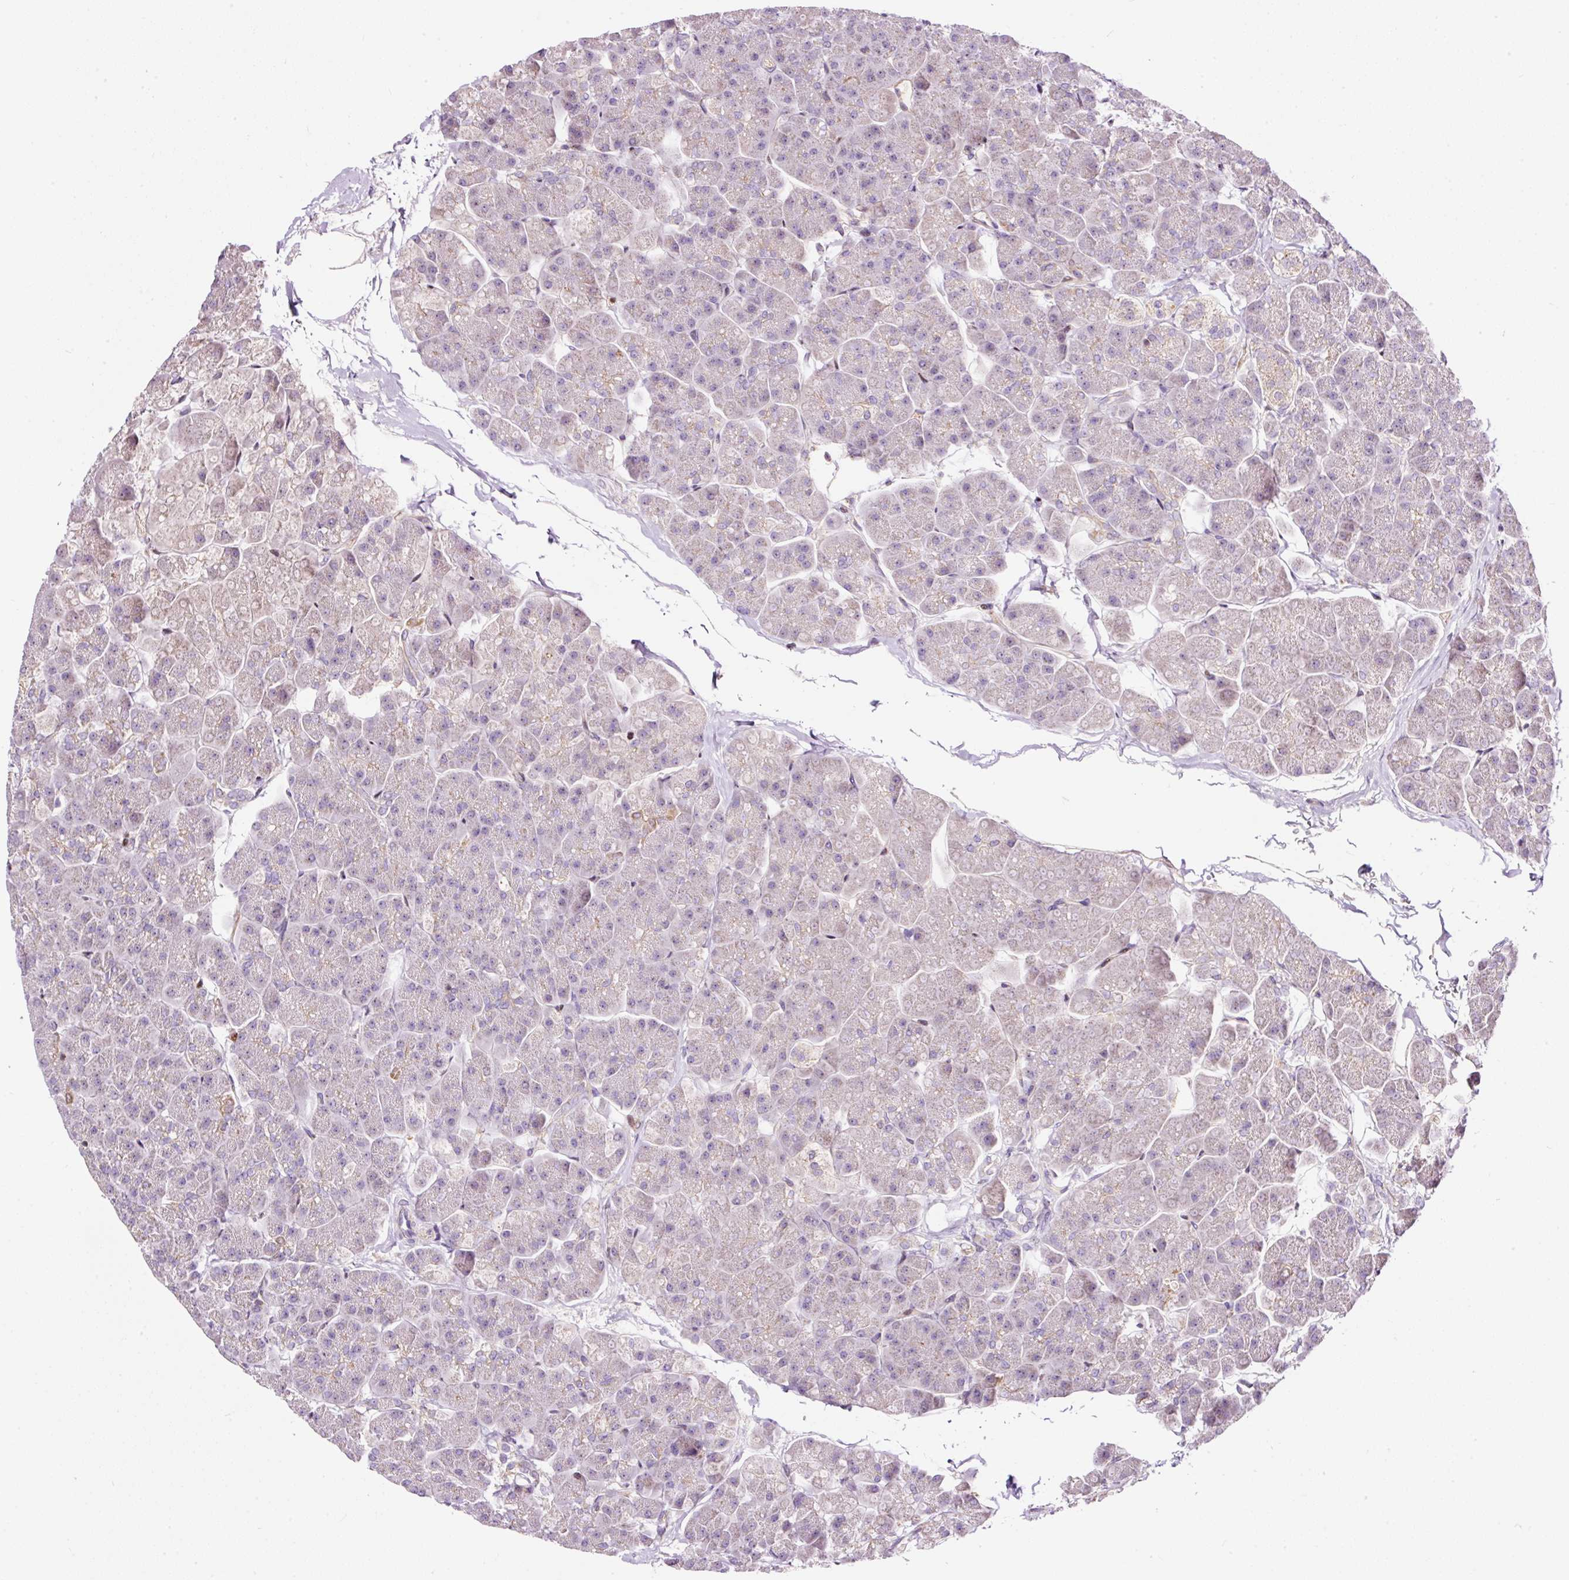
{"staining": {"intensity": "weak", "quantity": "<25%", "location": "cytoplasmic/membranous"}, "tissue": "pancreas", "cell_type": "Exocrine glandular cells", "image_type": "normal", "snomed": [{"axis": "morphology", "description": "Normal tissue, NOS"}, {"axis": "topography", "description": "Pancreas"}, {"axis": "topography", "description": "Peripheral nerve tissue"}], "caption": "Immunohistochemistry of benign pancreas exhibits no staining in exocrine glandular cells. (DAB (3,3'-diaminobenzidine) immunohistochemistry (IHC) with hematoxylin counter stain).", "gene": "BOLA3", "patient": {"sex": "male", "age": 54}}